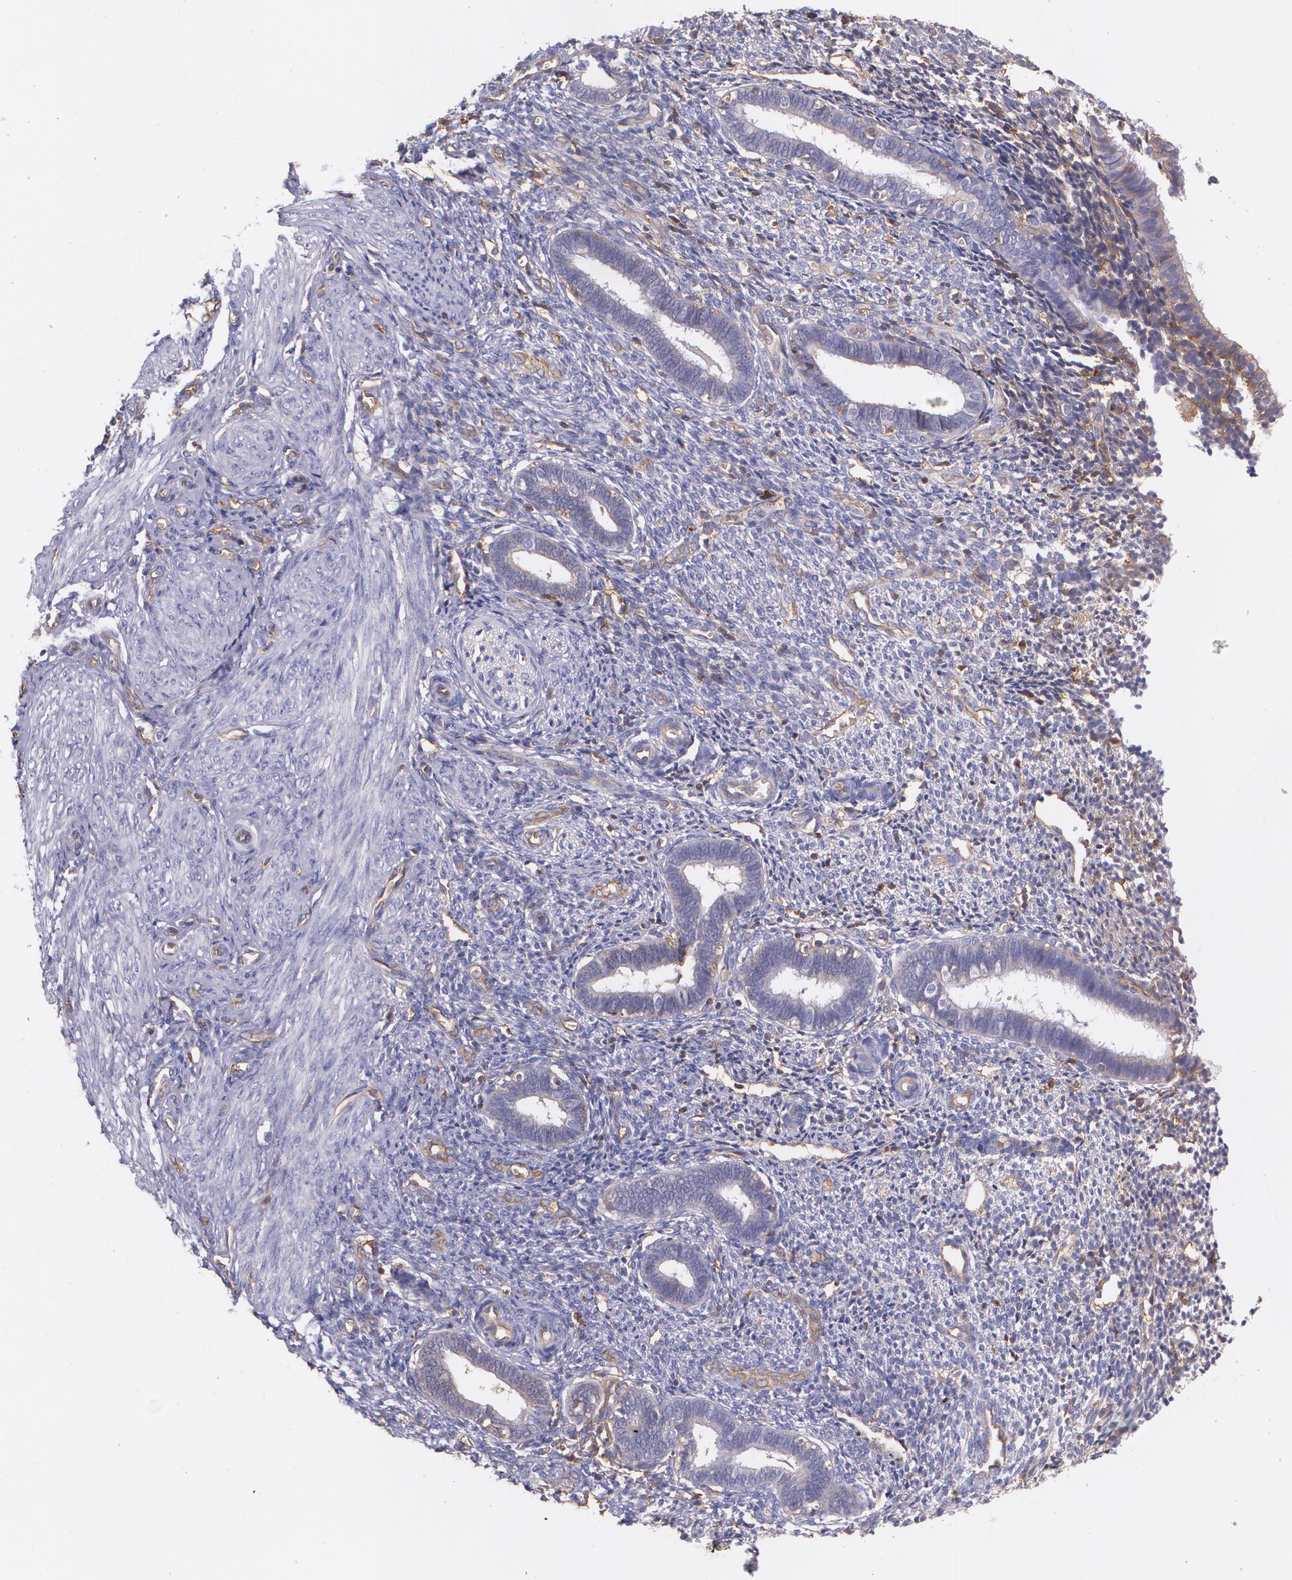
{"staining": {"intensity": "weak", "quantity": "<25%", "location": "cytoplasmic/membranous"}, "tissue": "endometrium", "cell_type": "Cells in endometrial stroma", "image_type": "normal", "snomed": [{"axis": "morphology", "description": "Normal tissue, NOS"}, {"axis": "topography", "description": "Endometrium"}], "caption": "IHC histopathology image of normal endometrium: endometrium stained with DAB (3,3'-diaminobenzidine) reveals no significant protein positivity in cells in endometrial stroma. (DAB IHC, high magnification).", "gene": "B2M", "patient": {"sex": "female", "age": 27}}